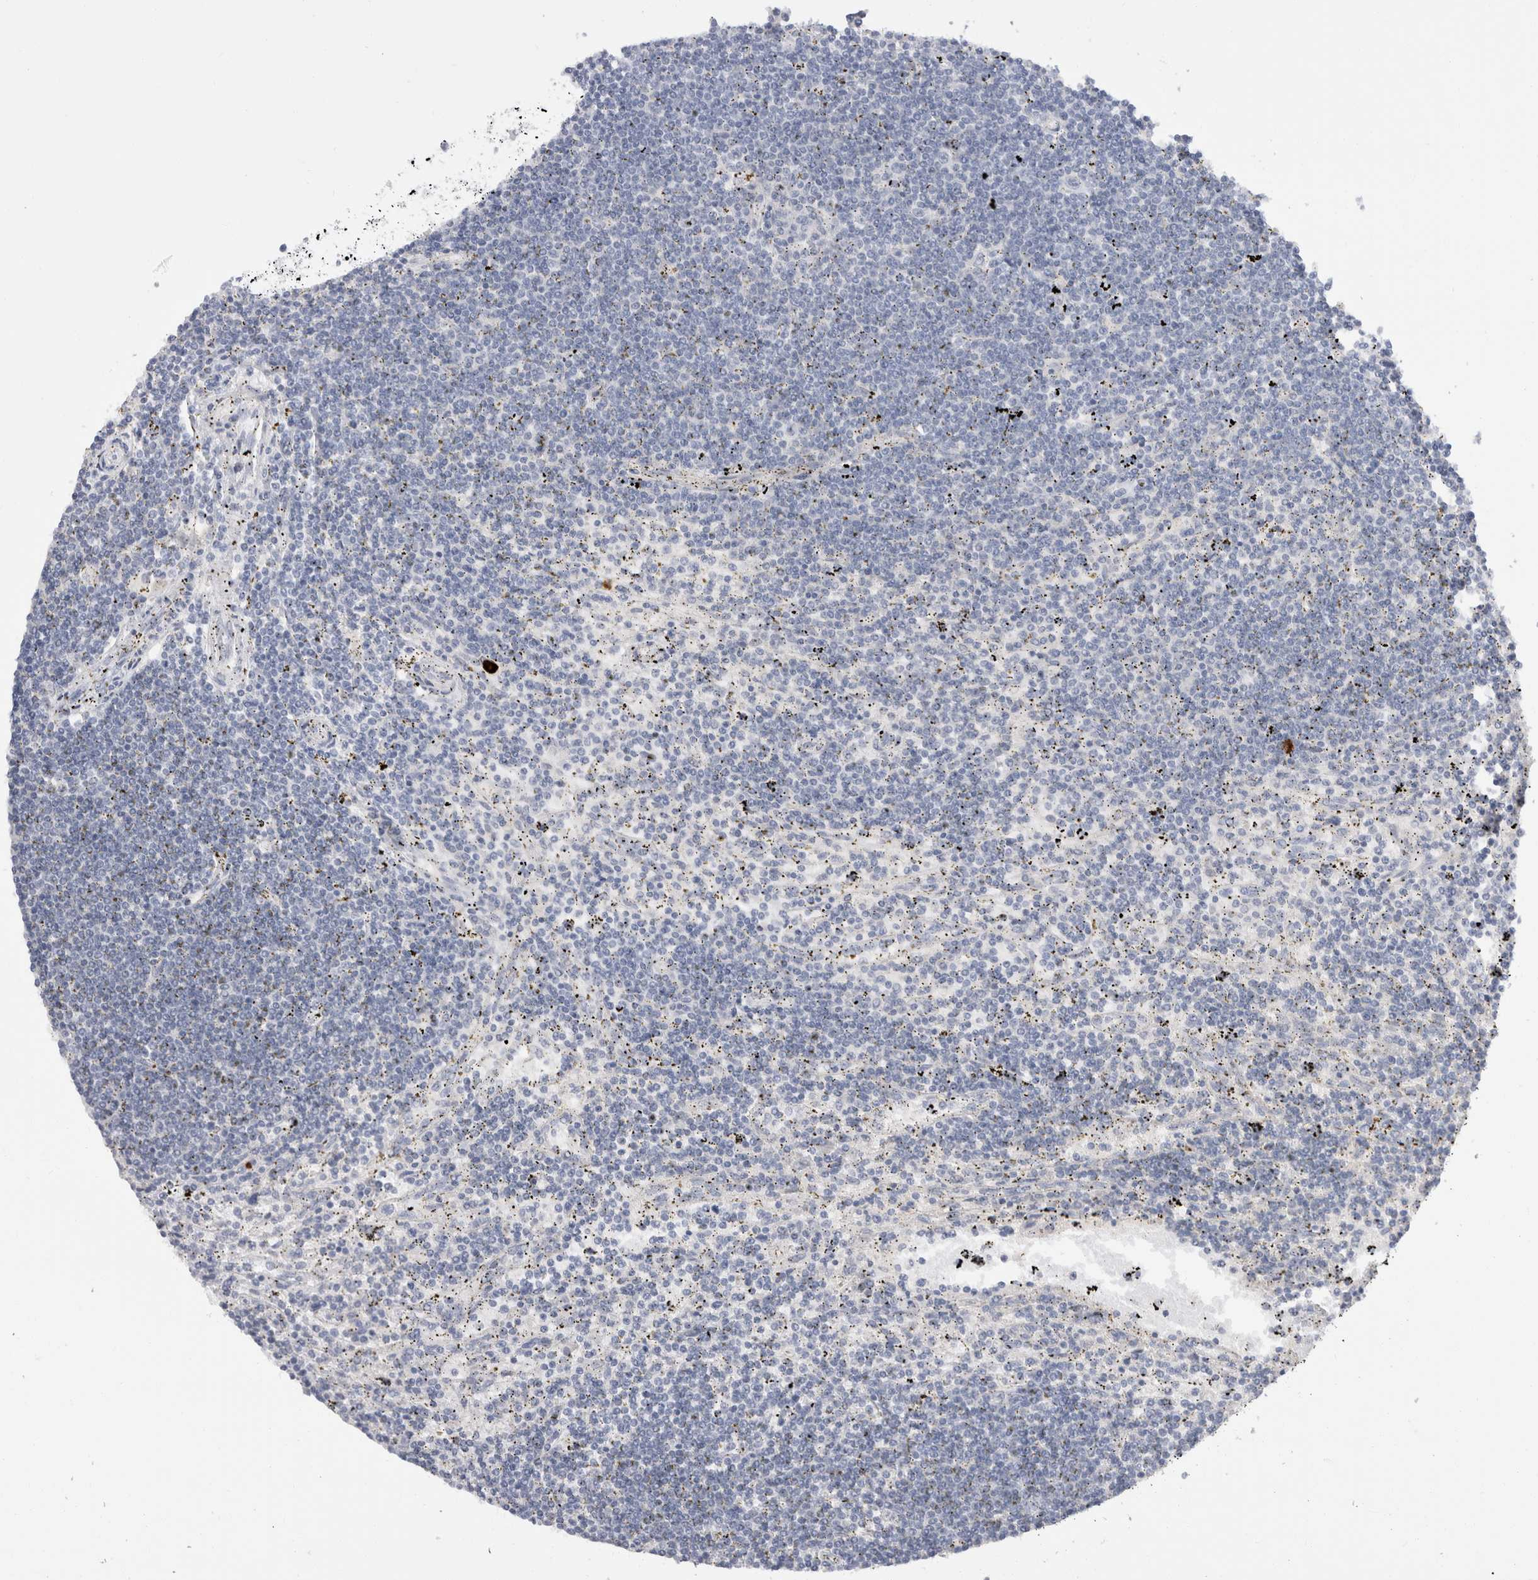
{"staining": {"intensity": "negative", "quantity": "none", "location": "none"}, "tissue": "lymphoma", "cell_type": "Tumor cells", "image_type": "cancer", "snomed": [{"axis": "morphology", "description": "Malignant lymphoma, non-Hodgkin's type, Low grade"}, {"axis": "topography", "description": "Spleen"}], "caption": "Image shows no protein expression in tumor cells of lymphoma tissue. (DAB immunohistochemistry (IHC) with hematoxylin counter stain).", "gene": "SPINK2", "patient": {"sex": "male", "age": 76}}